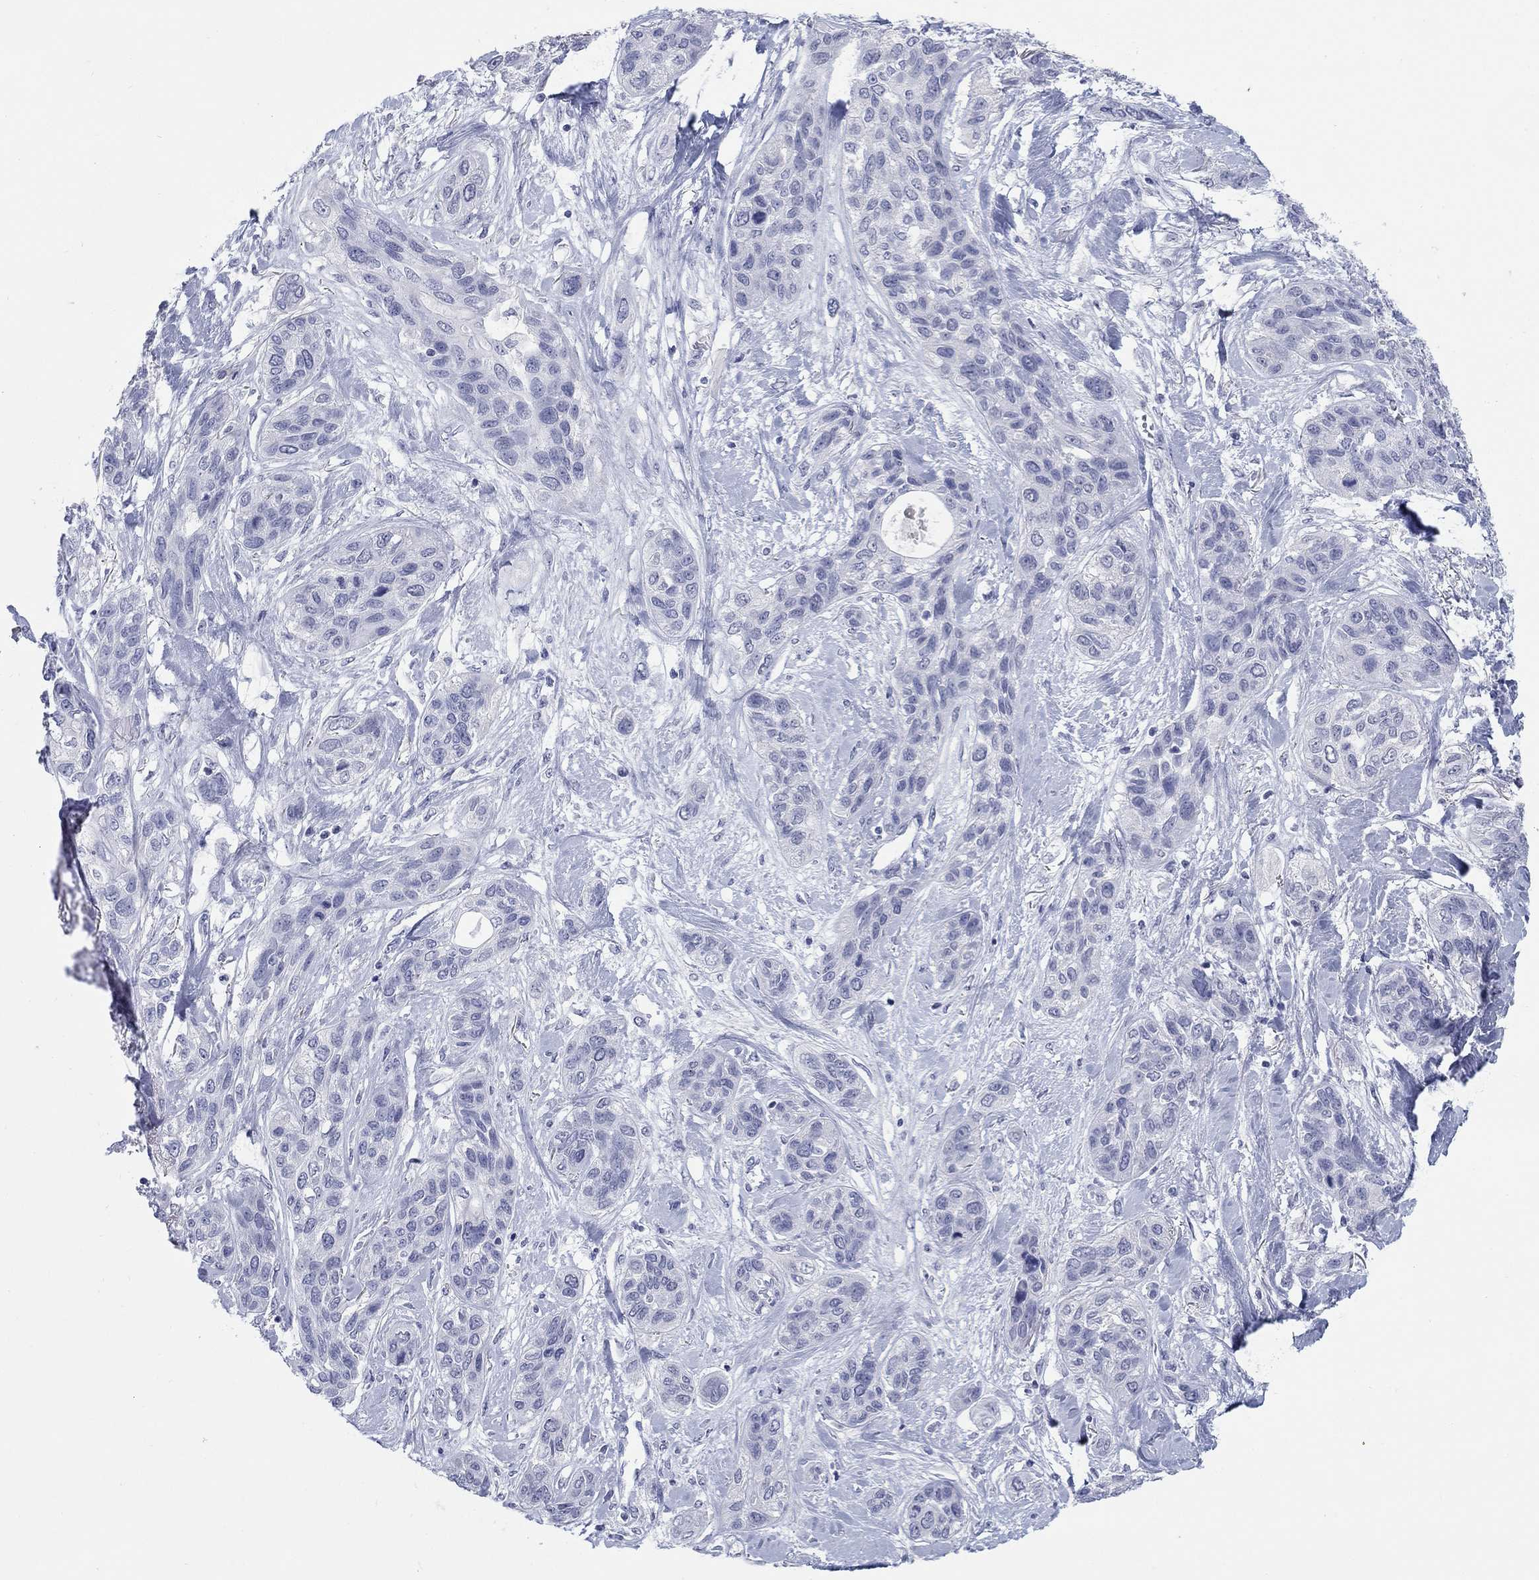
{"staining": {"intensity": "negative", "quantity": "none", "location": "none"}, "tissue": "lung cancer", "cell_type": "Tumor cells", "image_type": "cancer", "snomed": [{"axis": "morphology", "description": "Squamous cell carcinoma, NOS"}, {"axis": "topography", "description": "Lung"}], "caption": "High magnification brightfield microscopy of squamous cell carcinoma (lung) stained with DAB (brown) and counterstained with hematoxylin (blue): tumor cells show no significant staining.", "gene": "ATP6V1G2", "patient": {"sex": "female", "age": 70}}